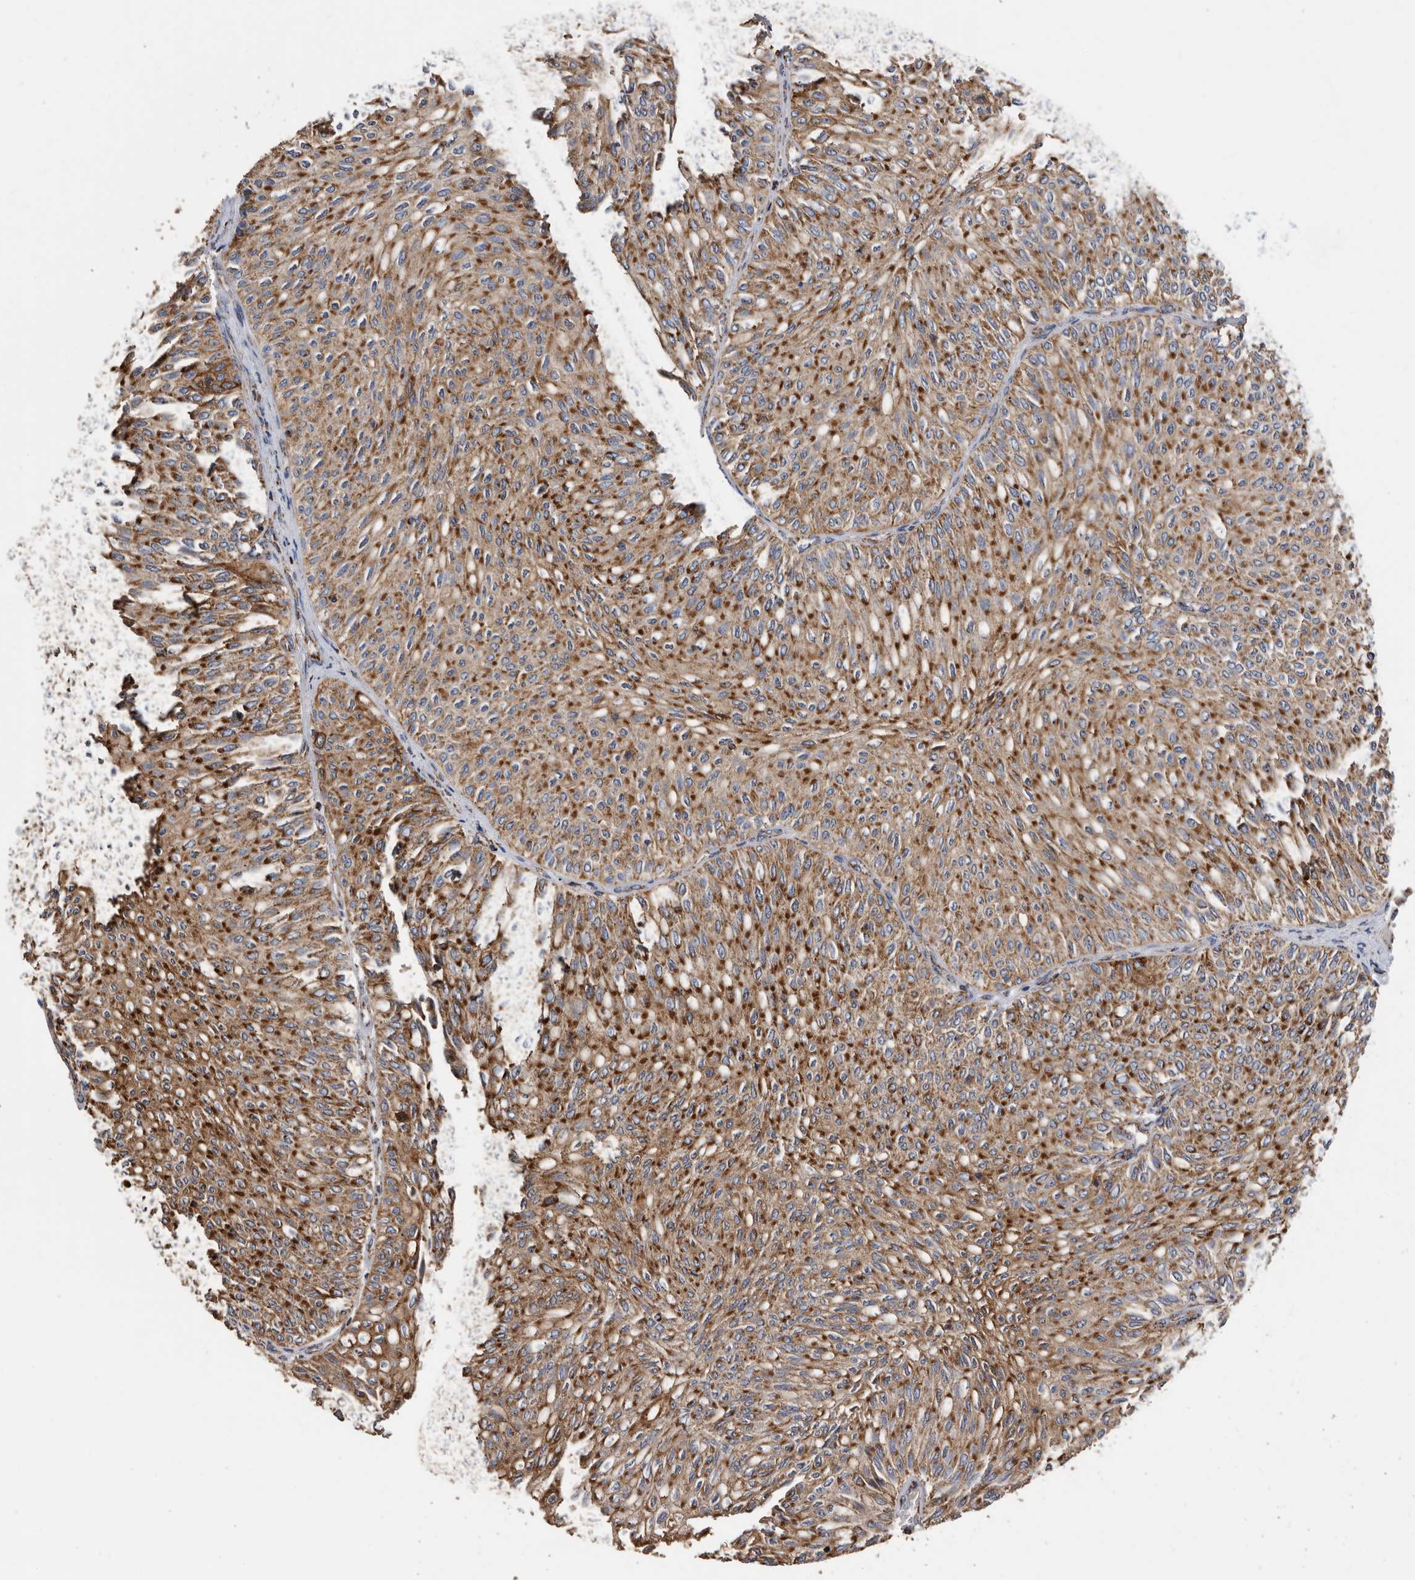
{"staining": {"intensity": "strong", "quantity": ">75%", "location": "cytoplasmic/membranous"}, "tissue": "urothelial cancer", "cell_type": "Tumor cells", "image_type": "cancer", "snomed": [{"axis": "morphology", "description": "Urothelial carcinoma, Low grade"}, {"axis": "topography", "description": "Urinary bladder"}], "caption": "Immunohistochemistry (IHC) of urothelial carcinoma (low-grade) demonstrates high levels of strong cytoplasmic/membranous expression in approximately >75% of tumor cells.", "gene": "WFDC1", "patient": {"sex": "male", "age": 78}}